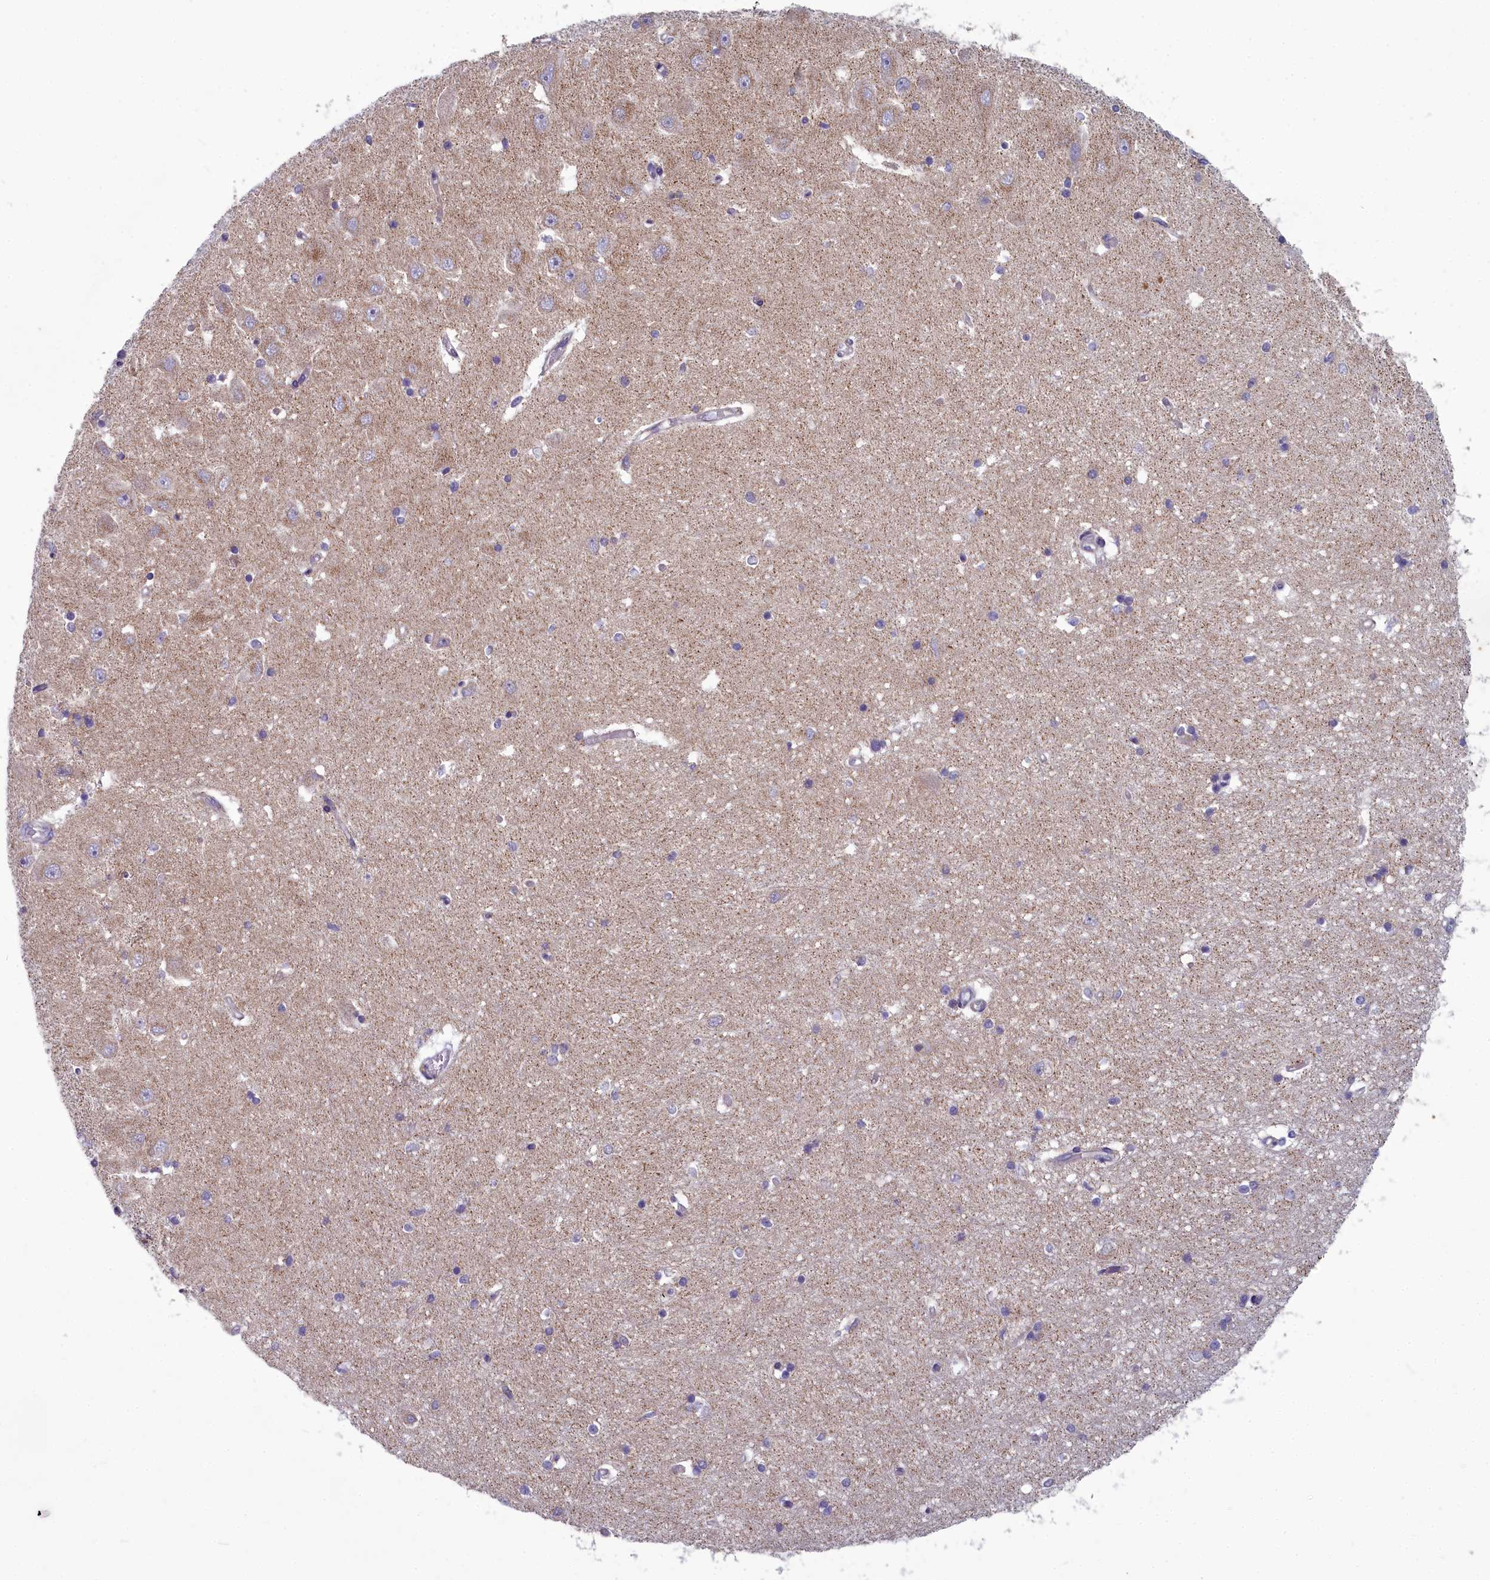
{"staining": {"intensity": "negative", "quantity": "none", "location": "none"}, "tissue": "hippocampus", "cell_type": "Glial cells", "image_type": "normal", "snomed": [{"axis": "morphology", "description": "Normal tissue, NOS"}, {"axis": "topography", "description": "Hippocampus"}], "caption": "Protein analysis of benign hippocampus reveals no significant expression in glial cells.", "gene": "INSYN2A", "patient": {"sex": "male", "age": 45}}